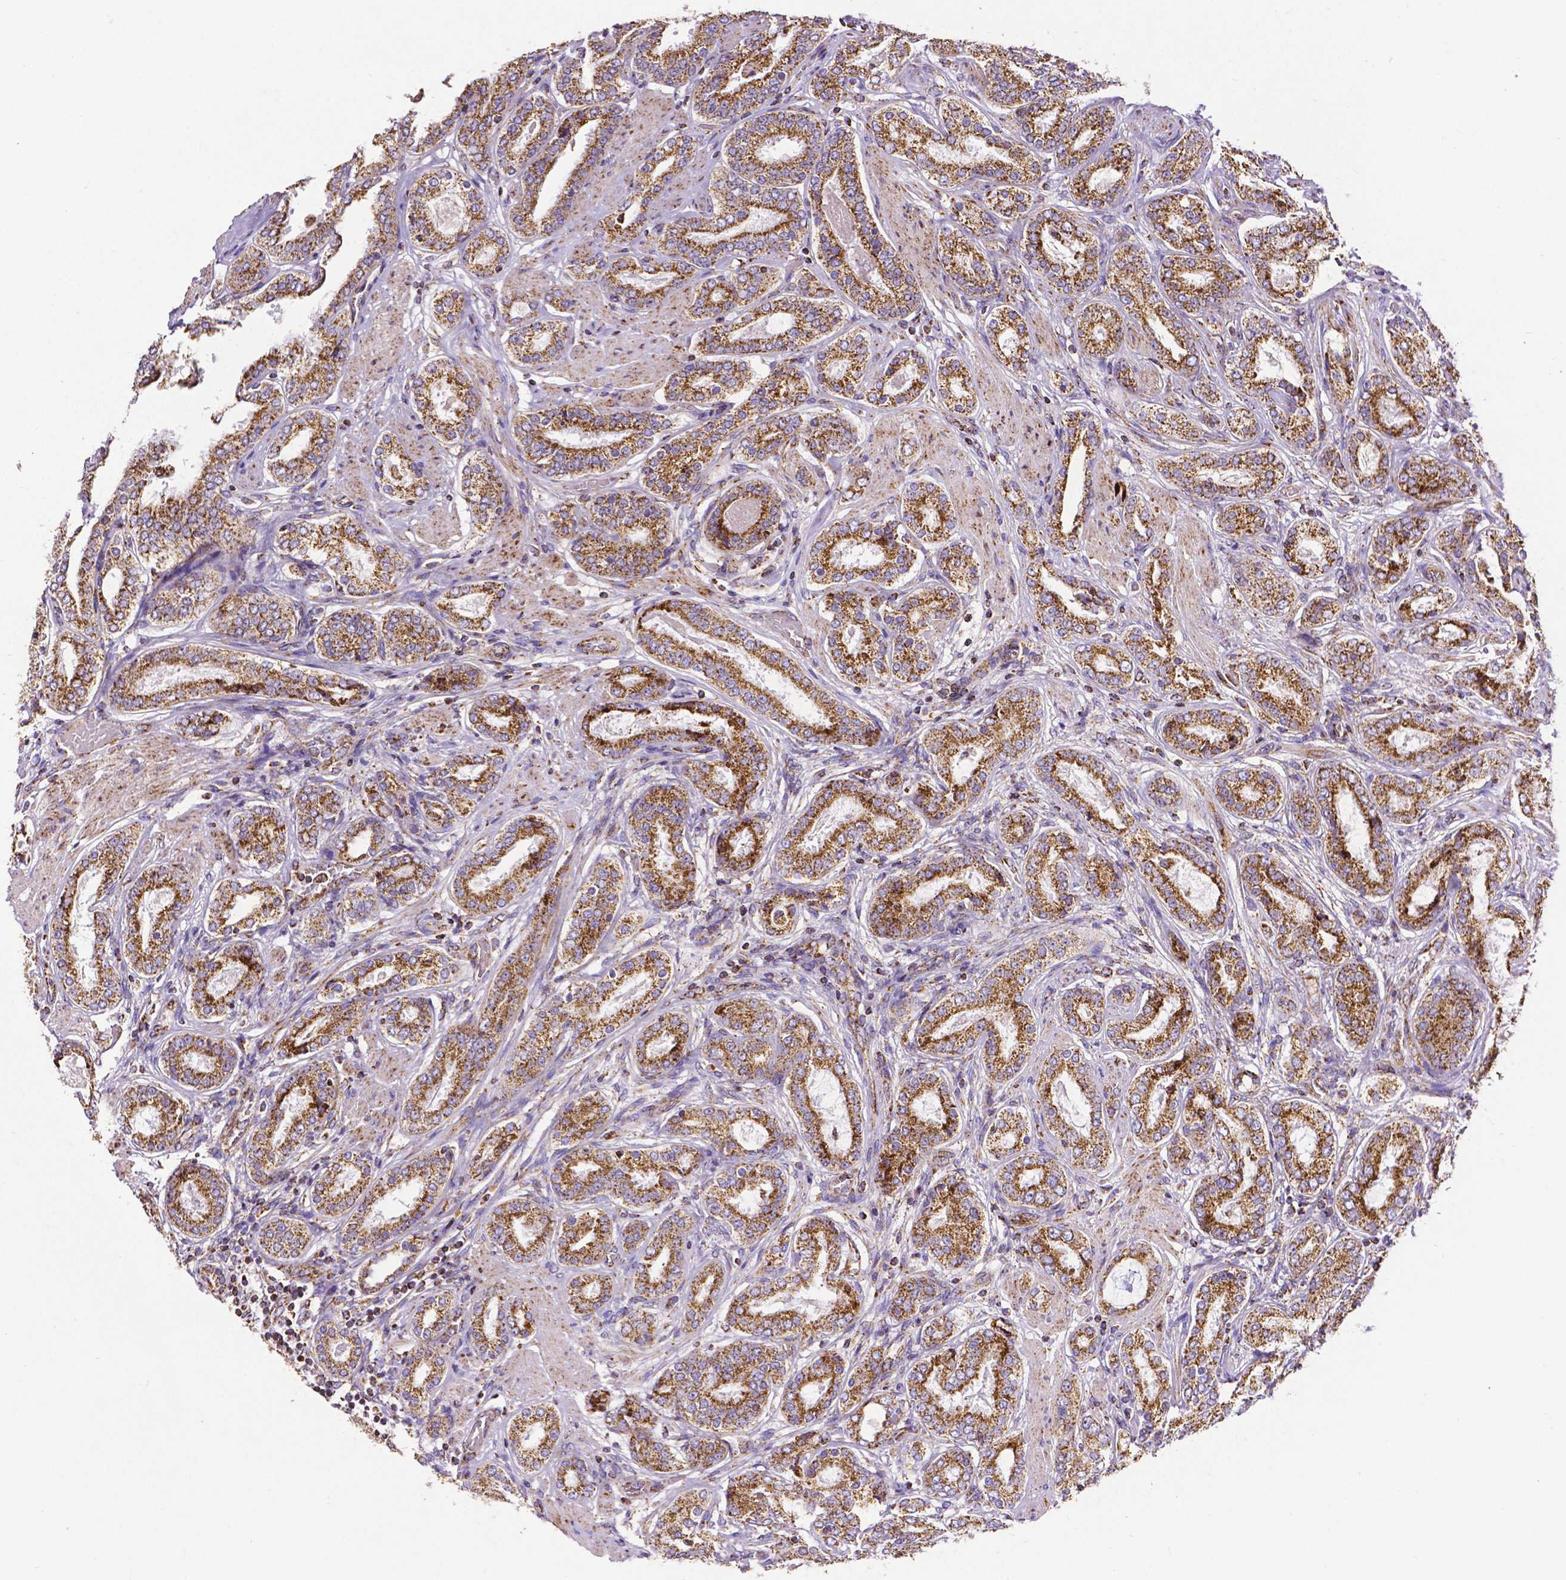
{"staining": {"intensity": "strong", "quantity": ">75%", "location": "cytoplasmic/membranous"}, "tissue": "prostate cancer", "cell_type": "Tumor cells", "image_type": "cancer", "snomed": [{"axis": "morphology", "description": "Adenocarcinoma, High grade"}, {"axis": "topography", "description": "Prostate"}], "caption": "Prostate high-grade adenocarcinoma was stained to show a protein in brown. There is high levels of strong cytoplasmic/membranous expression in about >75% of tumor cells. The staining was performed using DAB, with brown indicating positive protein expression. Nuclei are stained blue with hematoxylin.", "gene": "MACC1", "patient": {"sex": "male", "age": 63}}